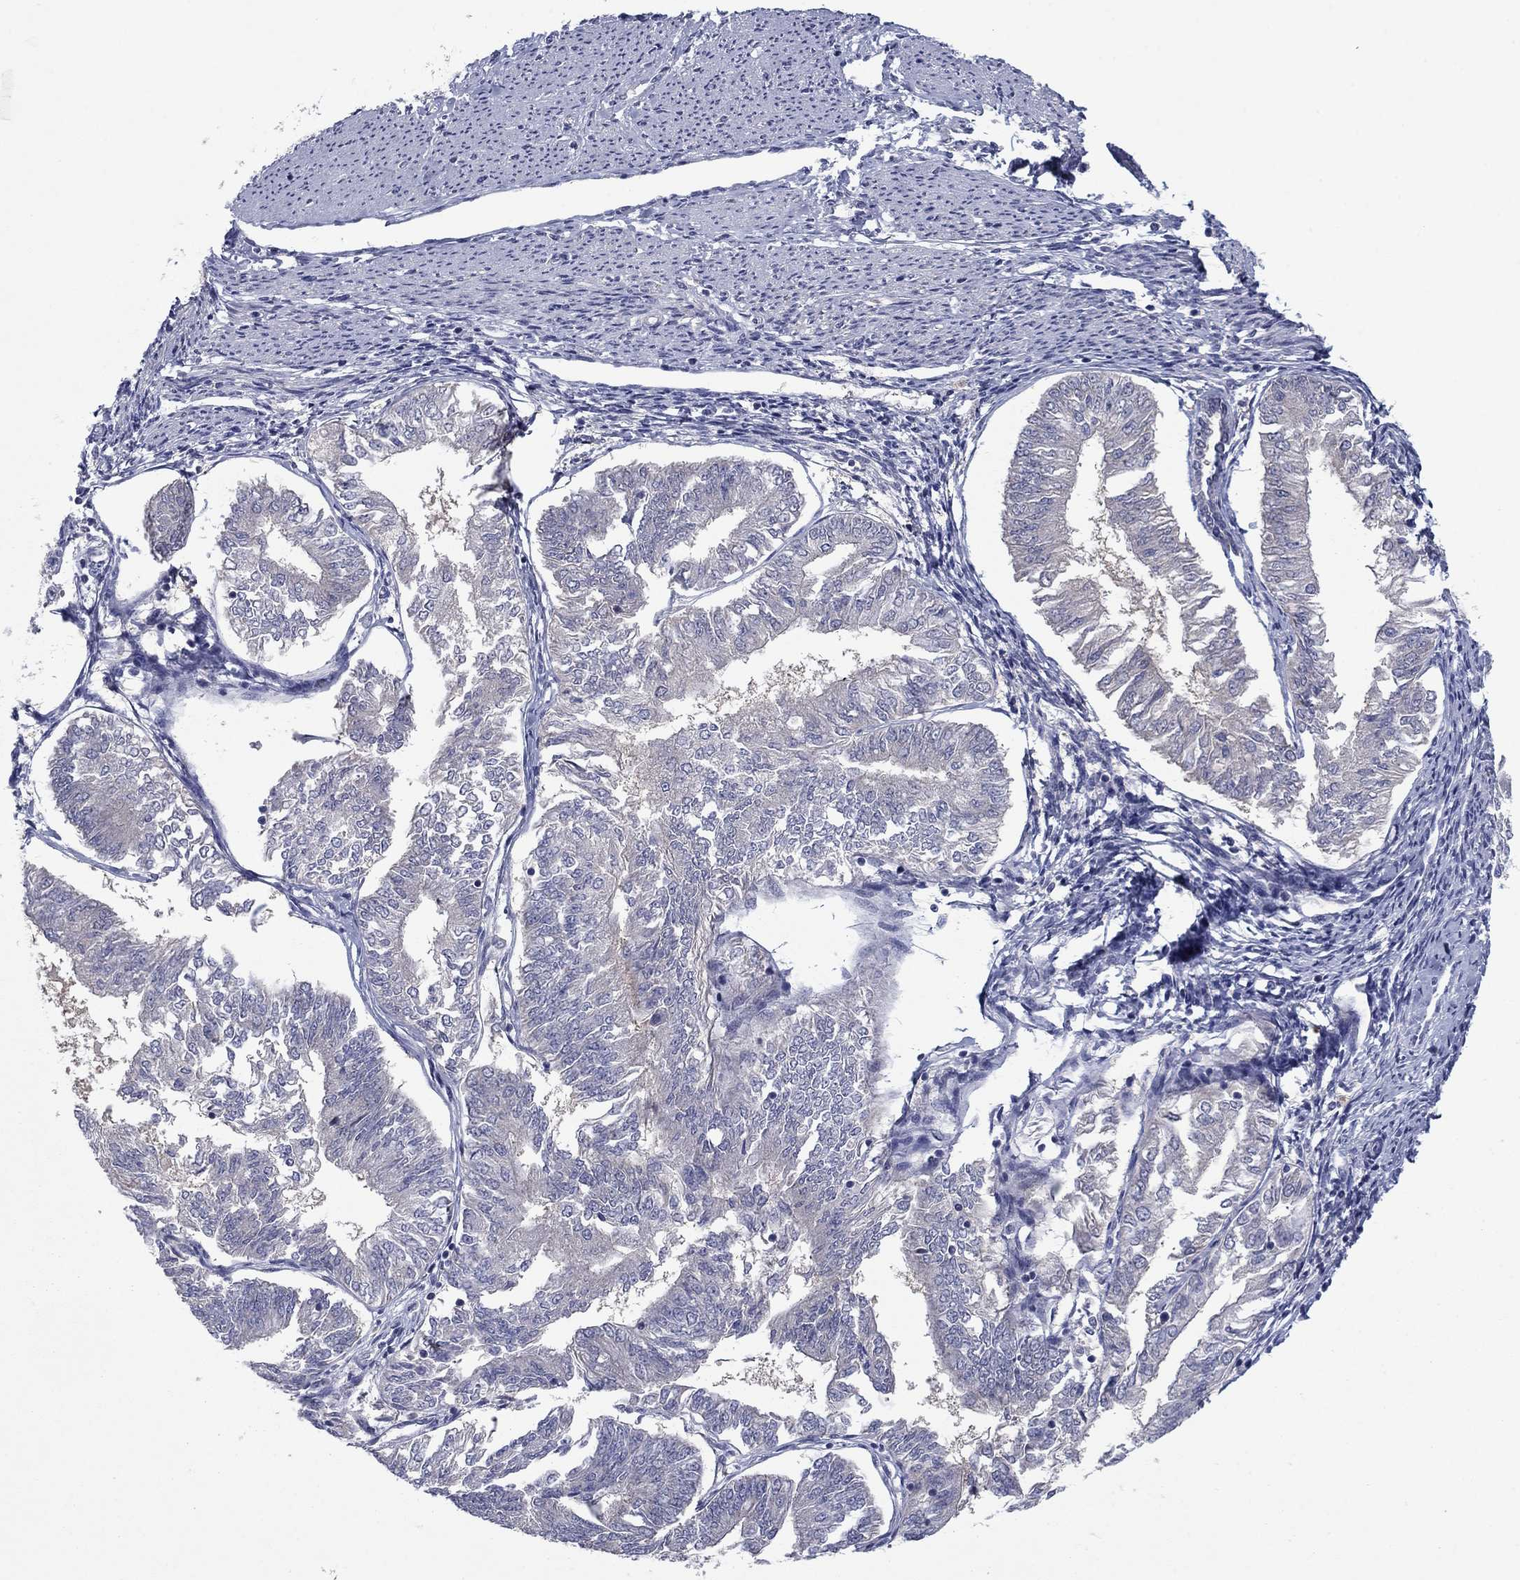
{"staining": {"intensity": "negative", "quantity": "none", "location": "none"}, "tissue": "endometrial cancer", "cell_type": "Tumor cells", "image_type": "cancer", "snomed": [{"axis": "morphology", "description": "Adenocarcinoma, NOS"}, {"axis": "topography", "description": "Endometrium"}], "caption": "This is an immunohistochemistry photomicrograph of endometrial cancer. There is no positivity in tumor cells.", "gene": "GRHPR", "patient": {"sex": "female", "age": 58}}